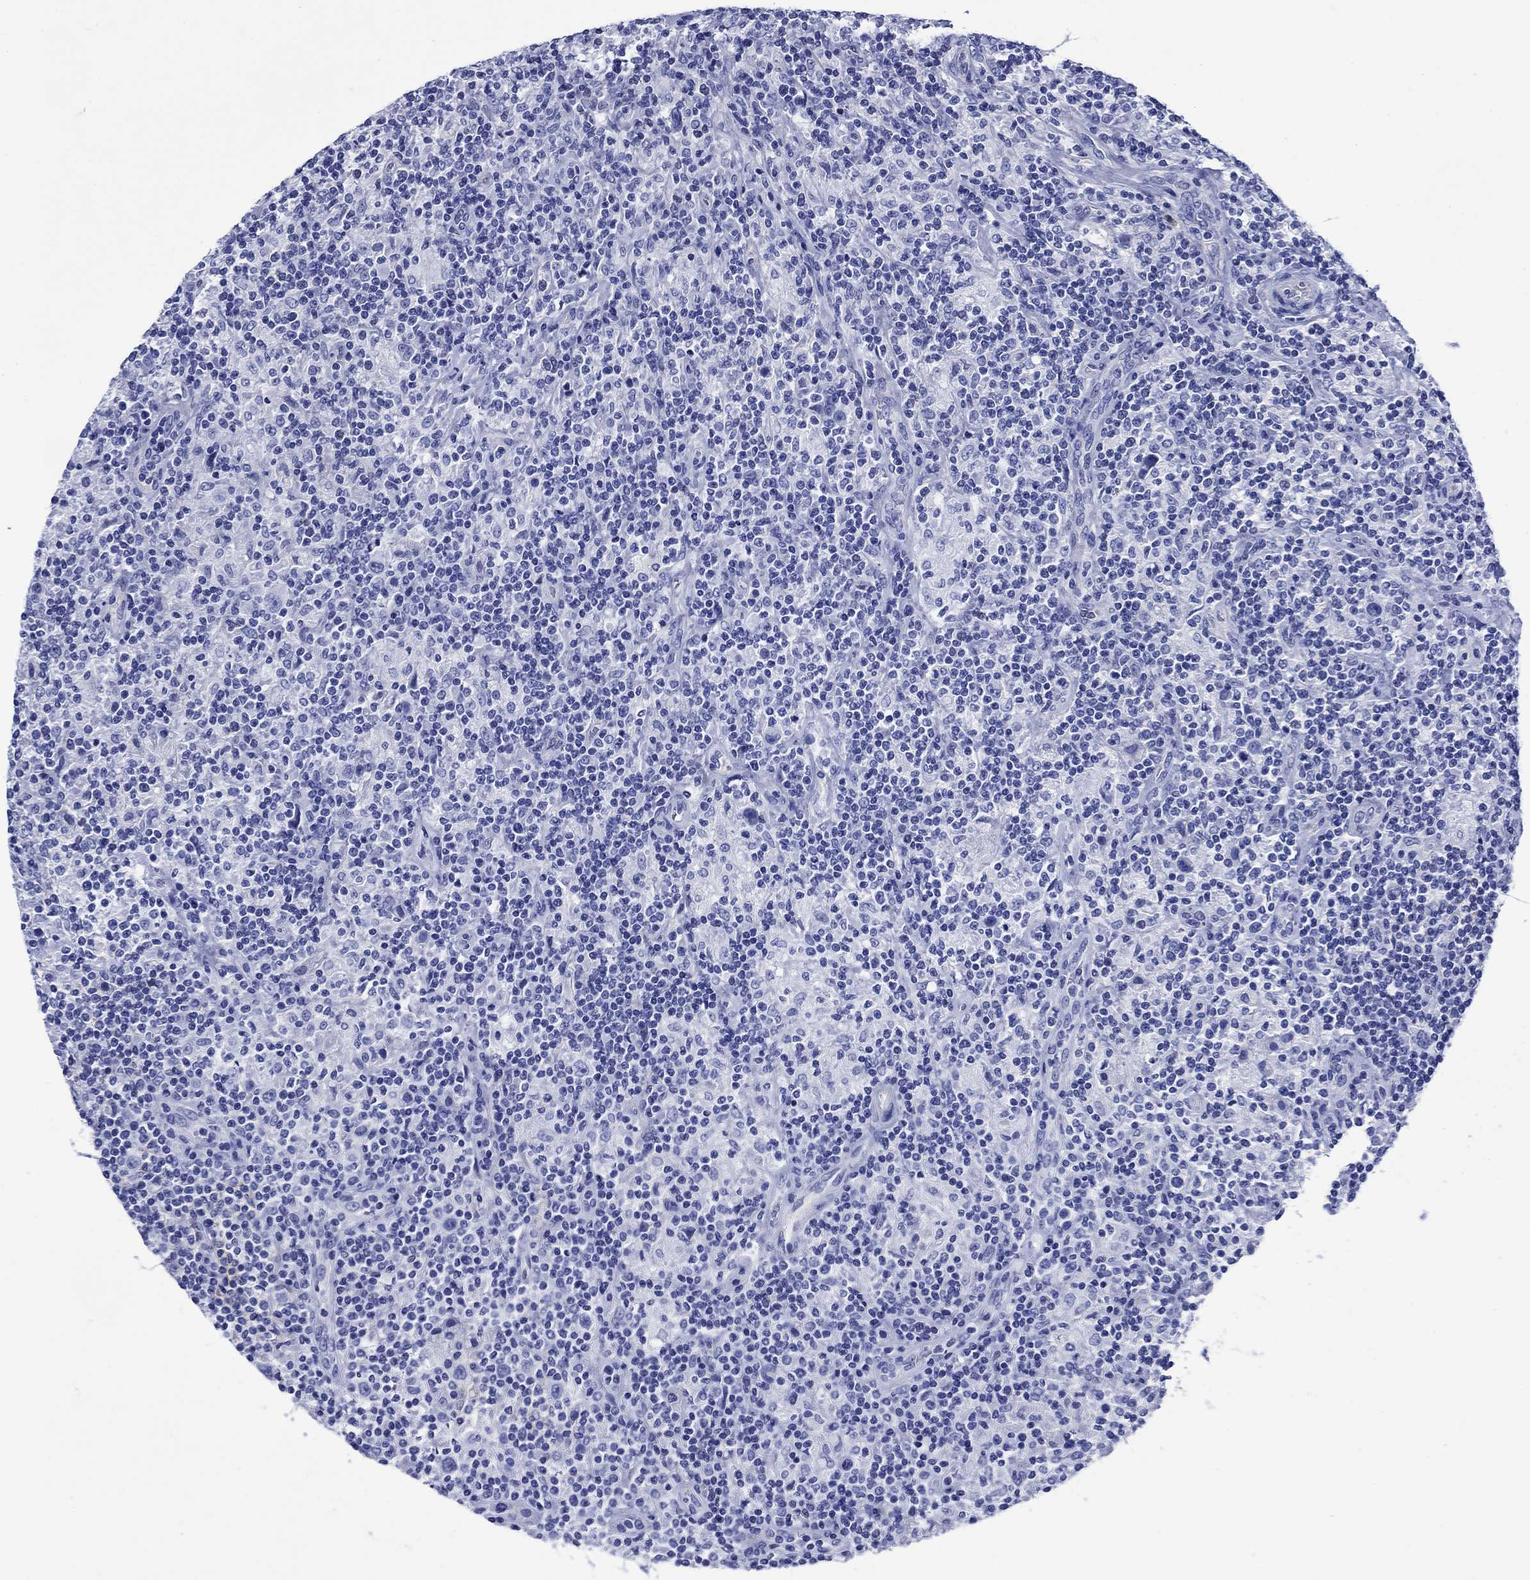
{"staining": {"intensity": "negative", "quantity": "none", "location": "none"}, "tissue": "lymphoma", "cell_type": "Tumor cells", "image_type": "cancer", "snomed": [{"axis": "morphology", "description": "Hodgkin's disease, NOS"}, {"axis": "topography", "description": "Lymph node"}], "caption": "Protein analysis of Hodgkin's disease exhibits no significant expression in tumor cells.", "gene": "SLC1A2", "patient": {"sex": "male", "age": 70}}